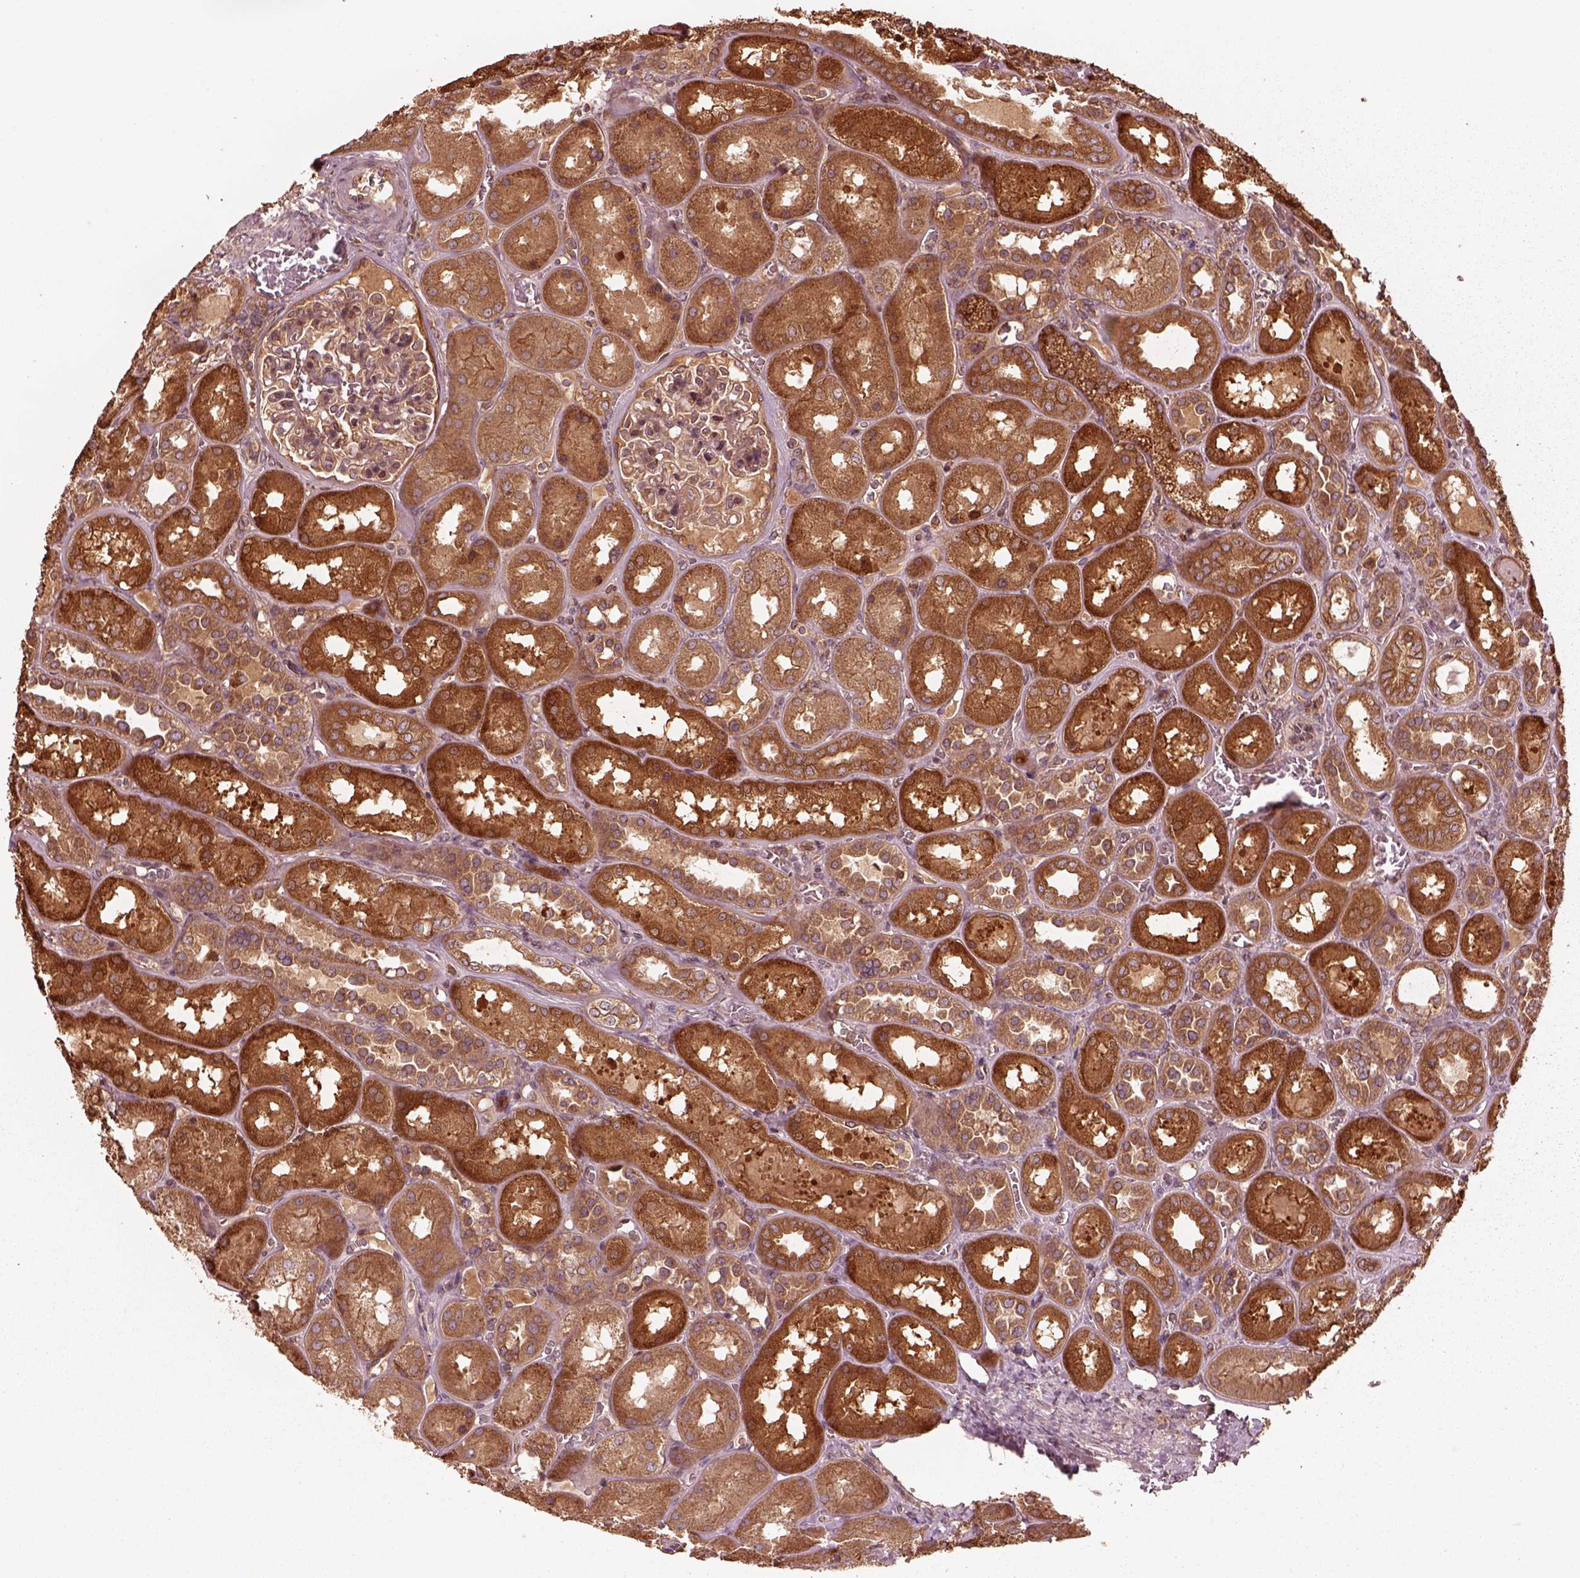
{"staining": {"intensity": "moderate", "quantity": "25%-75%", "location": "cytoplasmic/membranous"}, "tissue": "kidney", "cell_type": "Cells in glomeruli", "image_type": "normal", "snomed": [{"axis": "morphology", "description": "Normal tissue, NOS"}, {"axis": "topography", "description": "Kidney"}], "caption": "Moderate cytoplasmic/membranous protein expression is present in about 25%-75% of cells in glomeruli in kidney.", "gene": "PIK3R2", "patient": {"sex": "male", "age": 73}}